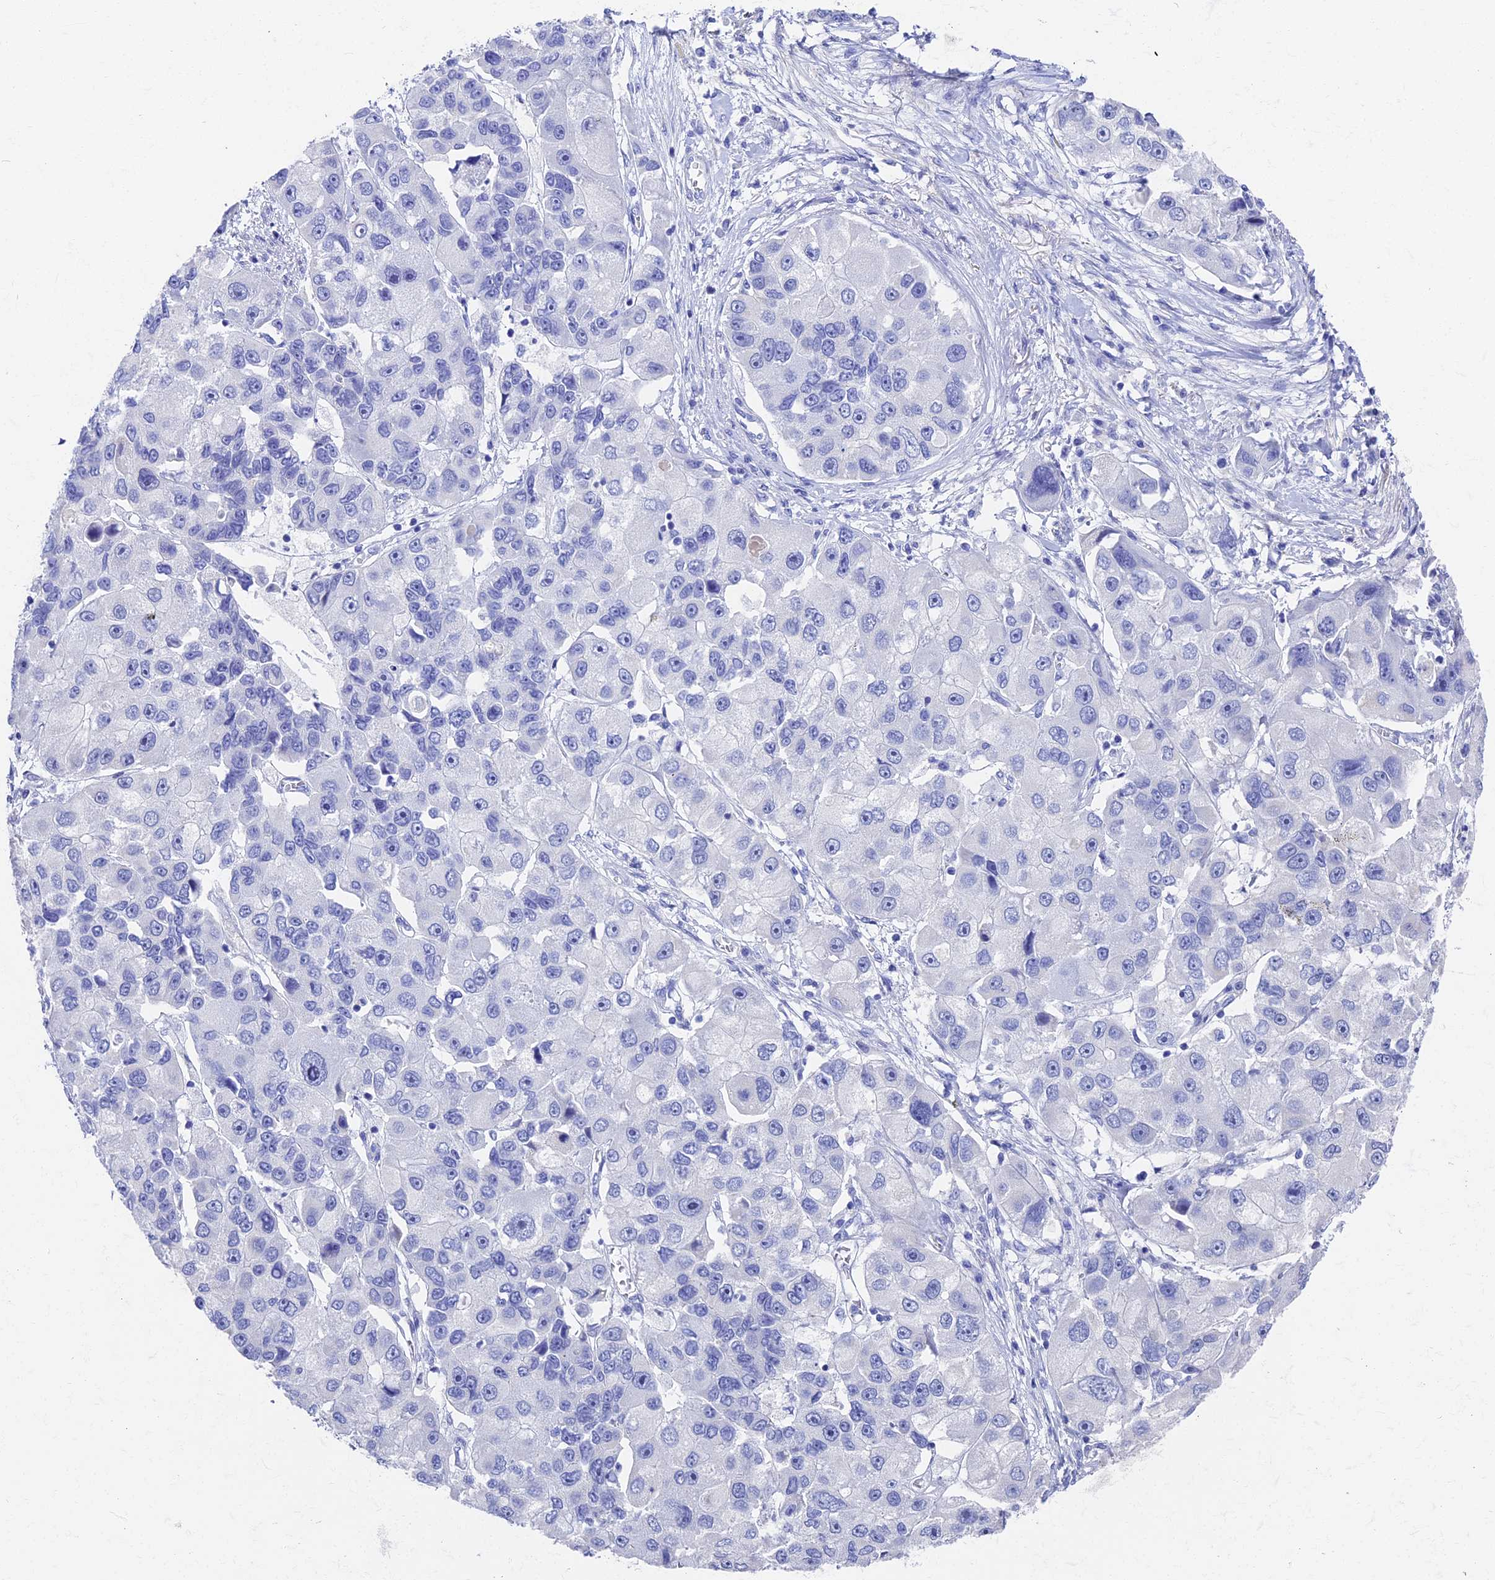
{"staining": {"intensity": "negative", "quantity": "none", "location": "none"}, "tissue": "lung cancer", "cell_type": "Tumor cells", "image_type": "cancer", "snomed": [{"axis": "morphology", "description": "Adenocarcinoma, NOS"}, {"axis": "topography", "description": "Lung"}], "caption": "Lung cancer stained for a protein using IHC demonstrates no staining tumor cells.", "gene": "VPS33B", "patient": {"sex": "female", "age": 54}}